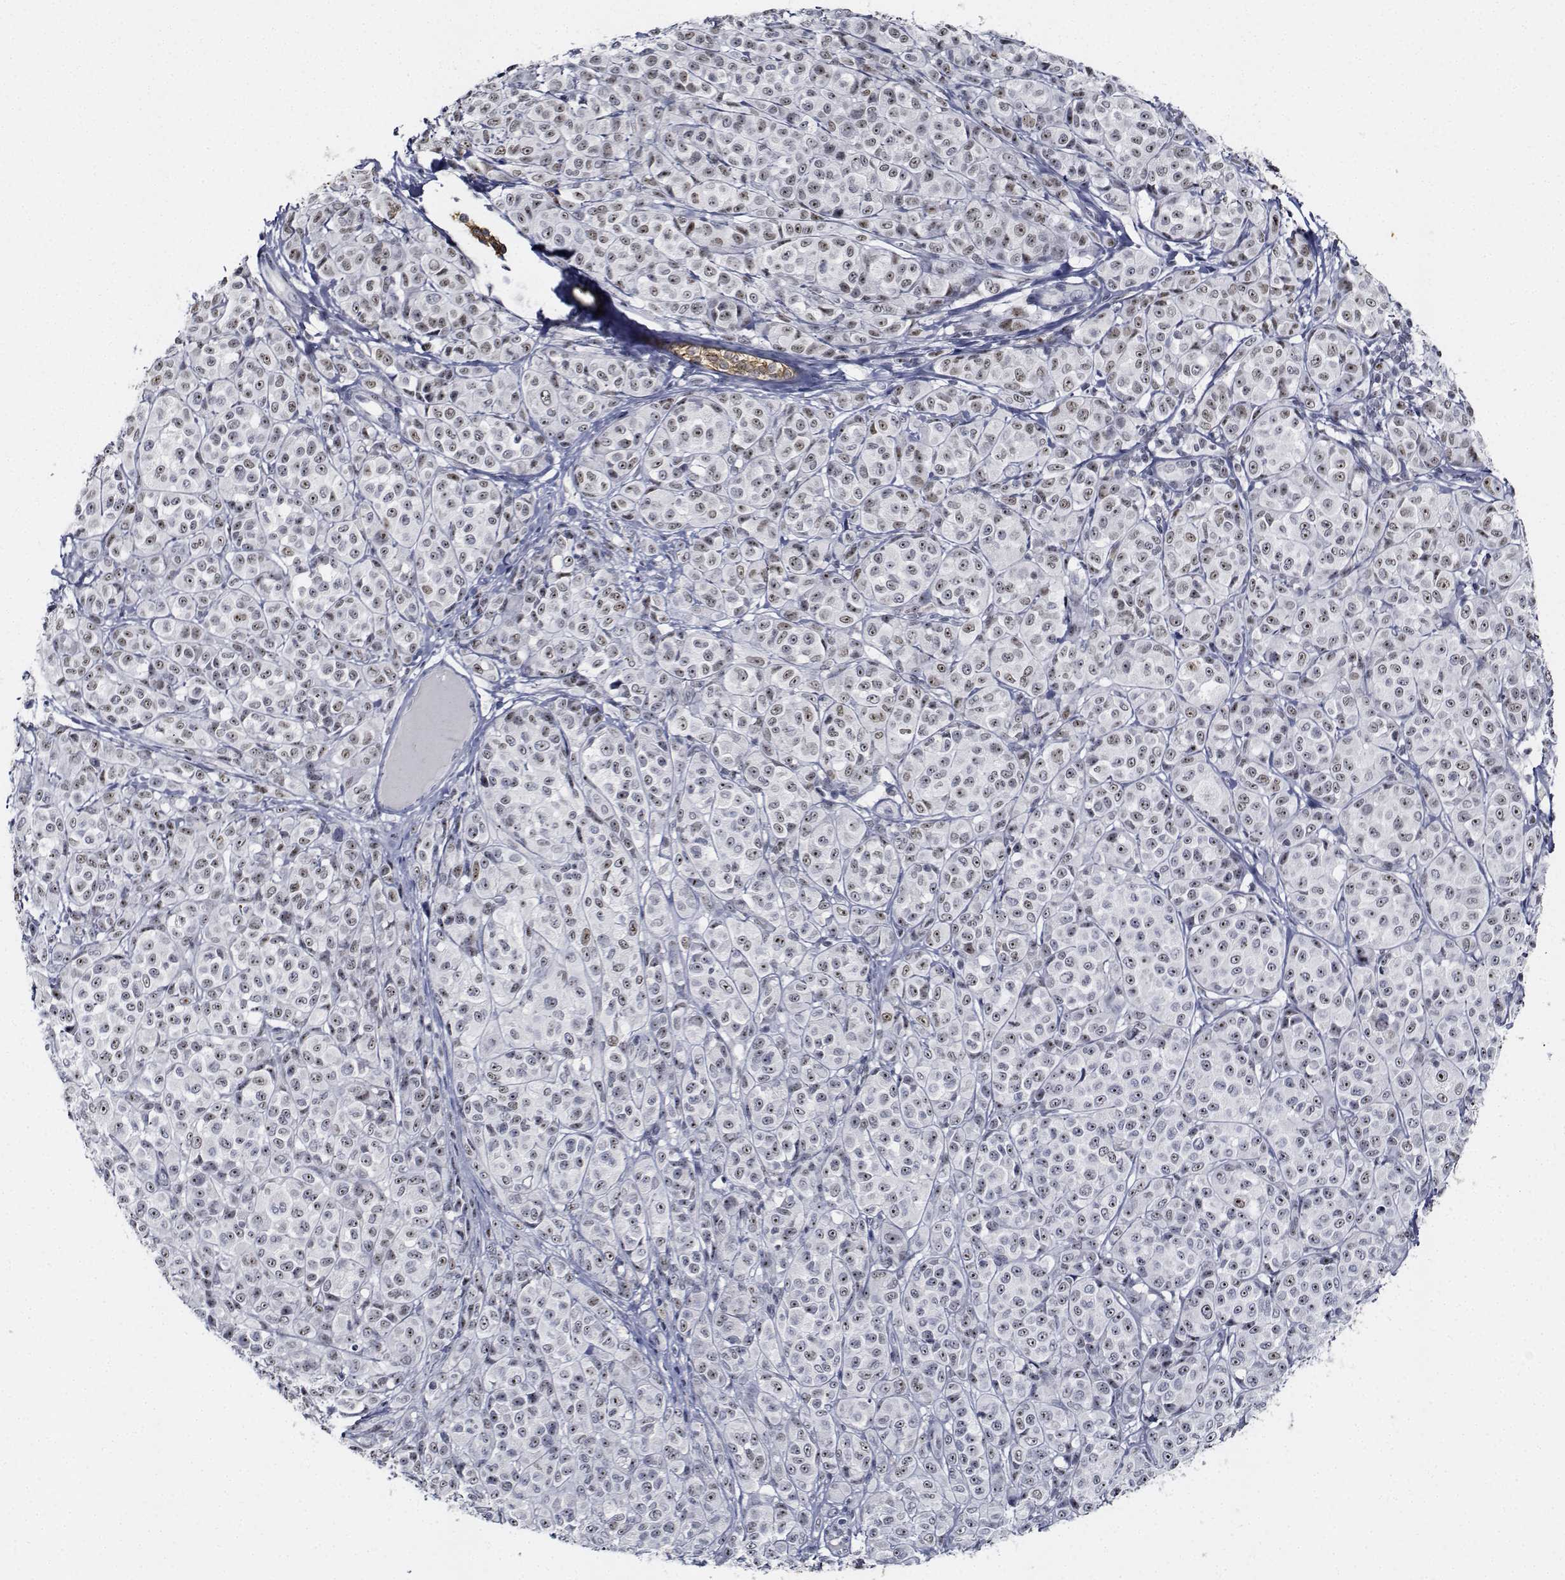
{"staining": {"intensity": "weak", "quantity": ">75%", "location": "nuclear"}, "tissue": "melanoma", "cell_type": "Tumor cells", "image_type": "cancer", "snomed": [{"axis": "morphology", "description": "Malignant melanoma, NOS"}, {"axis": "topography", "description": "Skin"}], "caption": "Weak nuclear expression for a protein is present in approximately >75% of tumor cells of malignant melanoma using immunohistochemistry.", "gene": "NVL", "patient": {"sex": "male", "age": 89}}